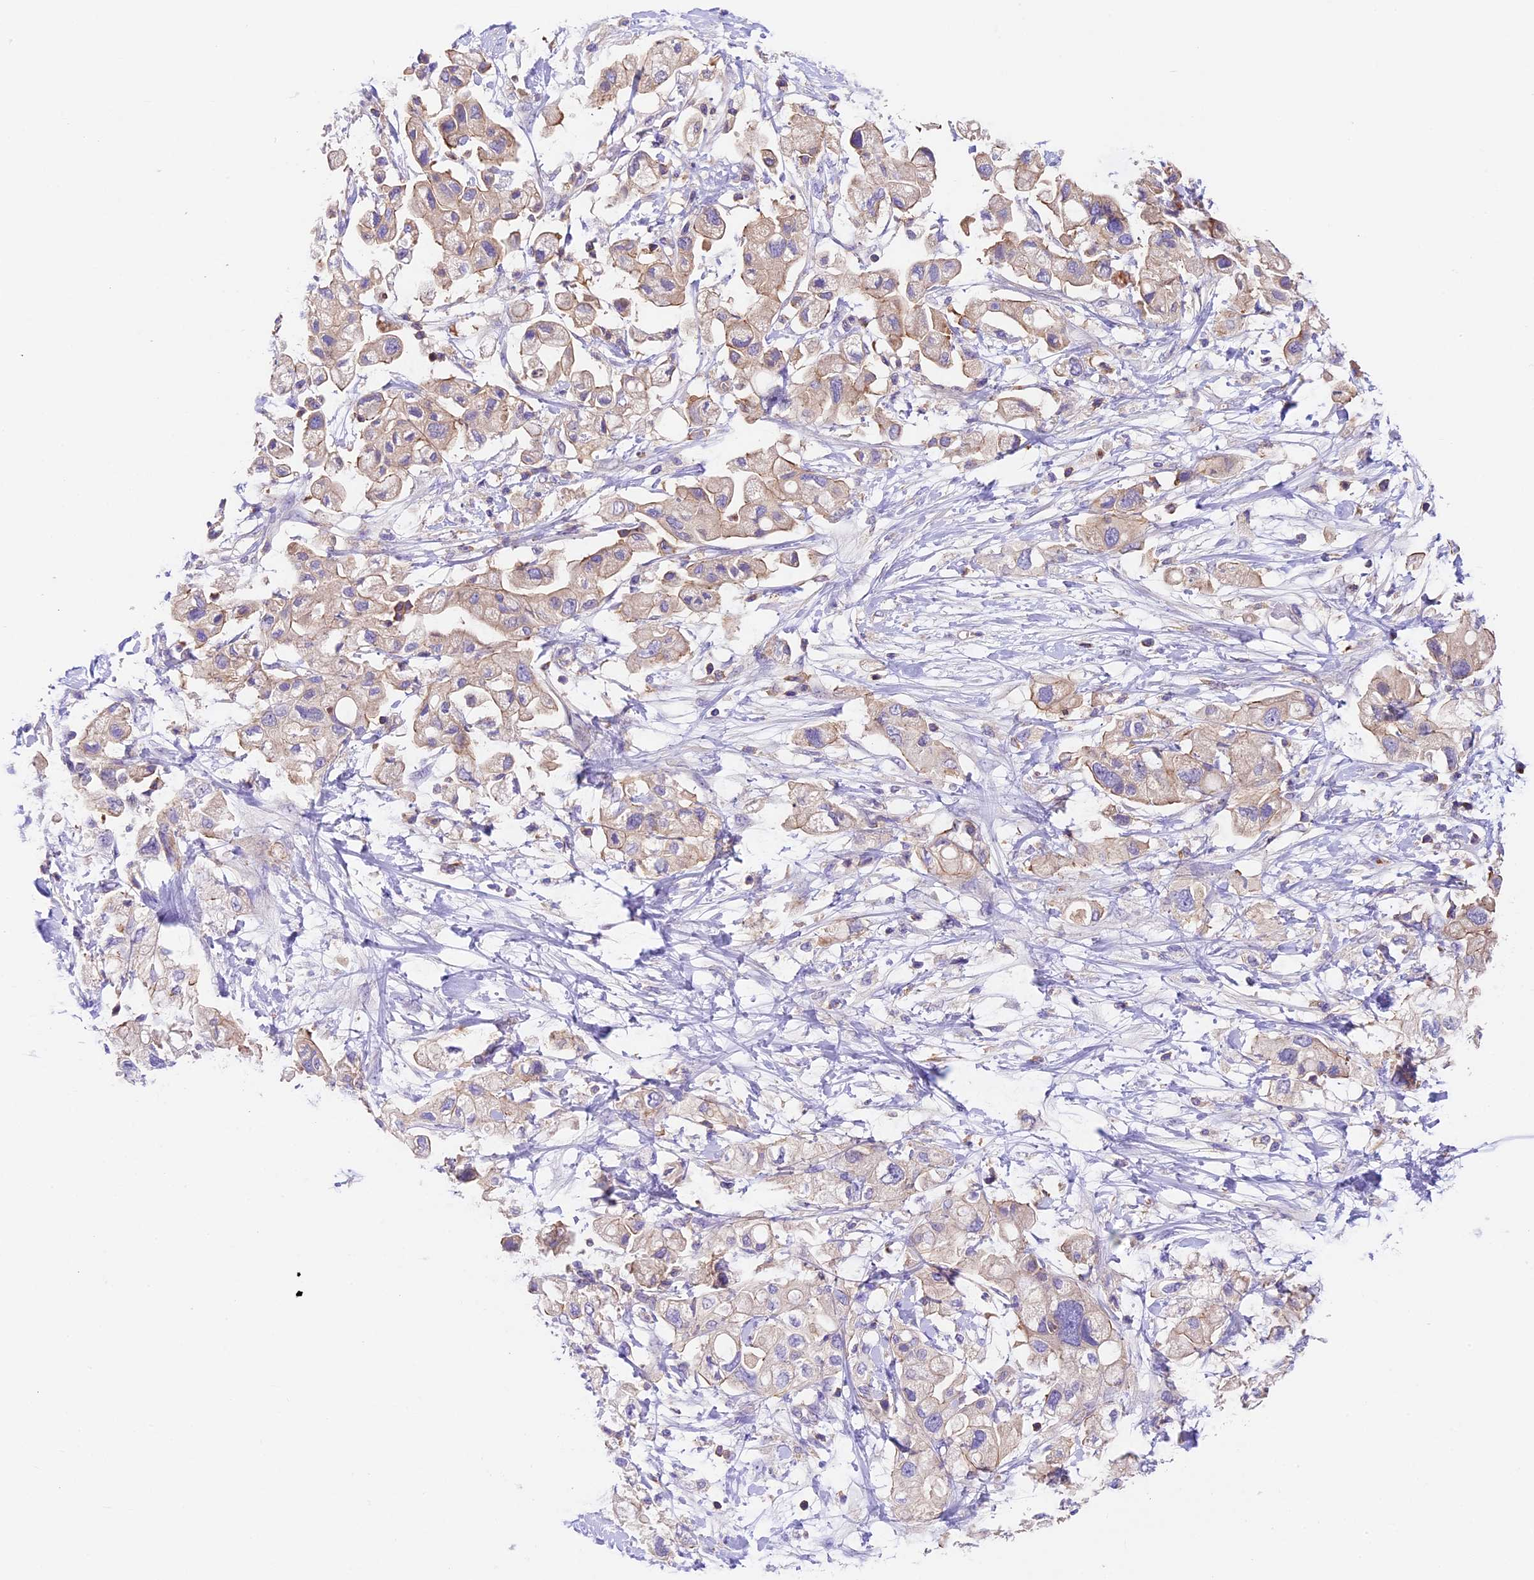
{"staining": {"intensity": "weak", "quantity": "<25%", "location": "cytoplasmic/membranous"}, "tissue": "pancreatic cancer", "cell_type": "Tumor cells", "image_type": "cancer", "snomed": [{"axis": "morphology", "description": "Adenocarcinoma, NOS"}, {"axis": "topography", "description": "Pancreas"}], "caption": "Human pancreatic cancer stained for a protein using IHC reveals no expression in tumor cells.", "gene": "TBC1D1", "patient": {"sex": "female", "age": 56}}